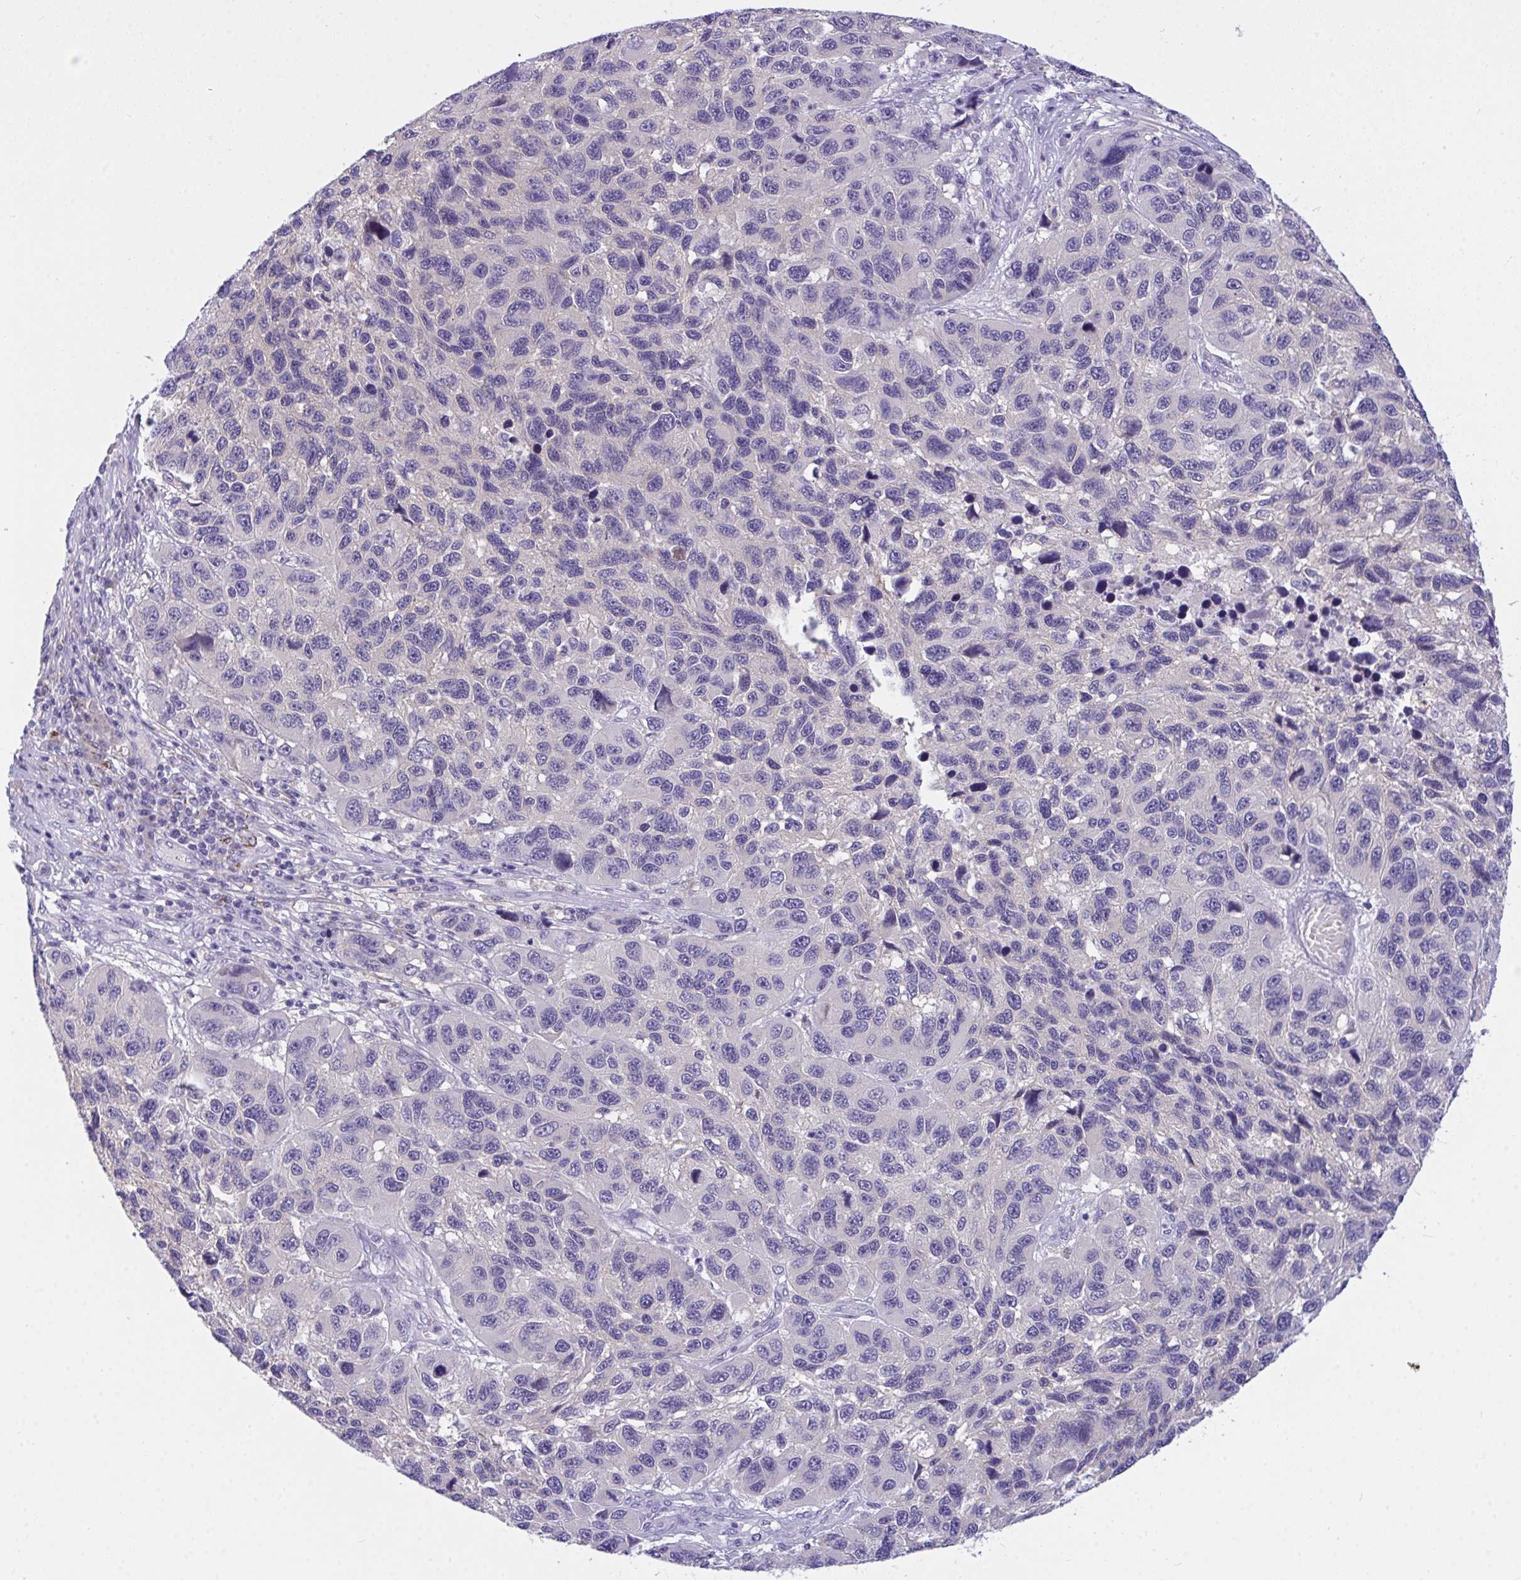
{"staining": {"intensity": "negative", "quantity": "none", "location": "none"}, "tissue": "melanoma", "cell_type": "Tumor cells", "image_type": "cancer", "snomed": [{"axis": "morphology", "description": "Malignant melanoma, NOS"}, {"axis": "topography", "description": "Skin"}], "caption": "This is a micrograph of immunohistochemistry staining of malignant melanoma, which shows no staining in tumor cells.", "gene": "SEMA6B", "patient": {"sex": "male", "age": 53}}